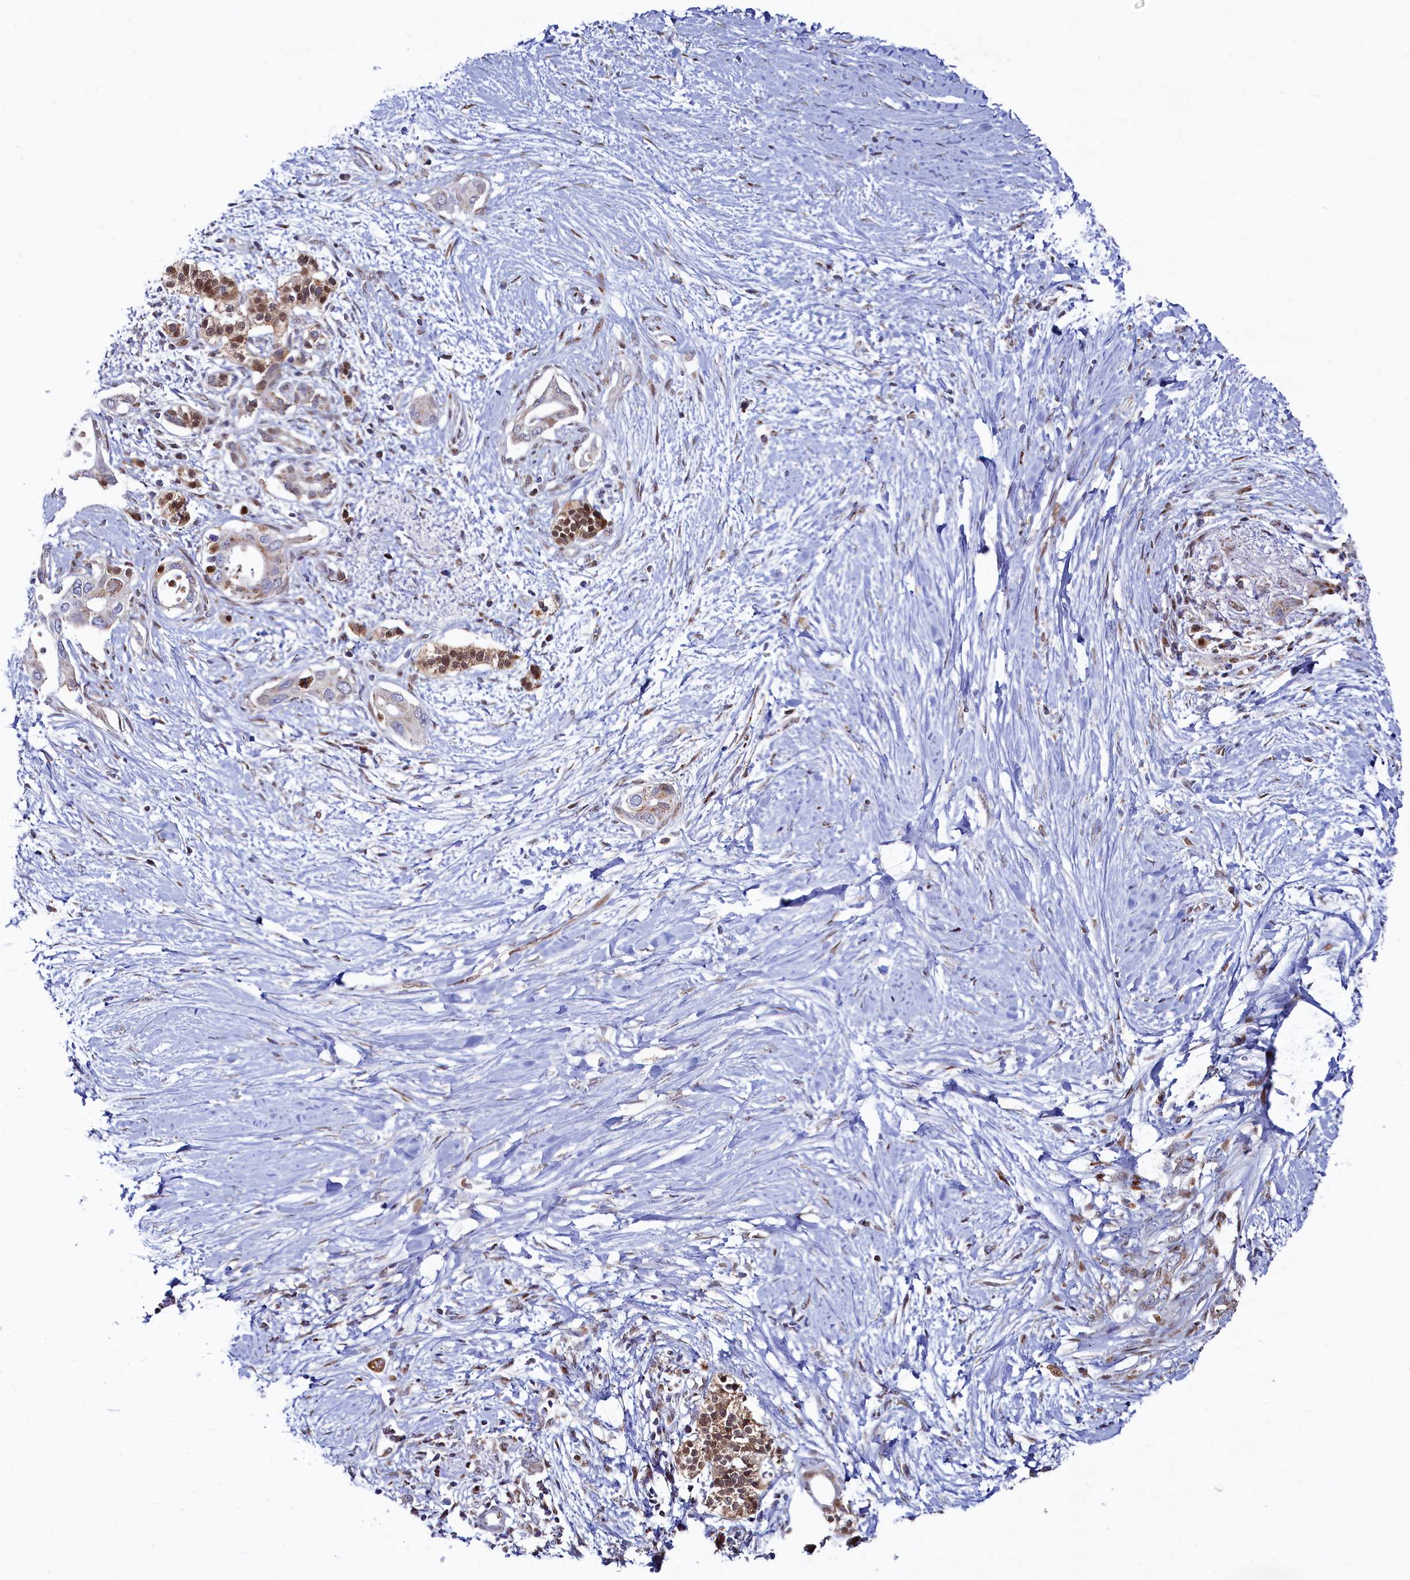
{"staining": {"intensity": "moderate", "quantity": "25%-75%", "location": "cytoplasmic/membranous"}, "tissue": "pancreatic cancer", "cell_type": "Tumor cells", "image_type": "cancer", "snomed": [{"axis": "morphology", "description": "Normal tissue, NOS"}, {"axis": "morphology", "description": "Adenocarcinoma, NOS"}, {"axis": "topography", "description": "Pancreas"}, {"axis": "topography", "description": "Peripheral nerve tissue"}], "caption": "Tumor cells reveal medium levels of moderate cytoplasmic/membranous staining in about 25%-75% of cells in human pancreatic cancer (adenocarcinoma). (Brightfield microscopy of DAB IHC at high magnification).", "gene": "HDGFL3", "patient": {"sex": "male", "age": 59}}